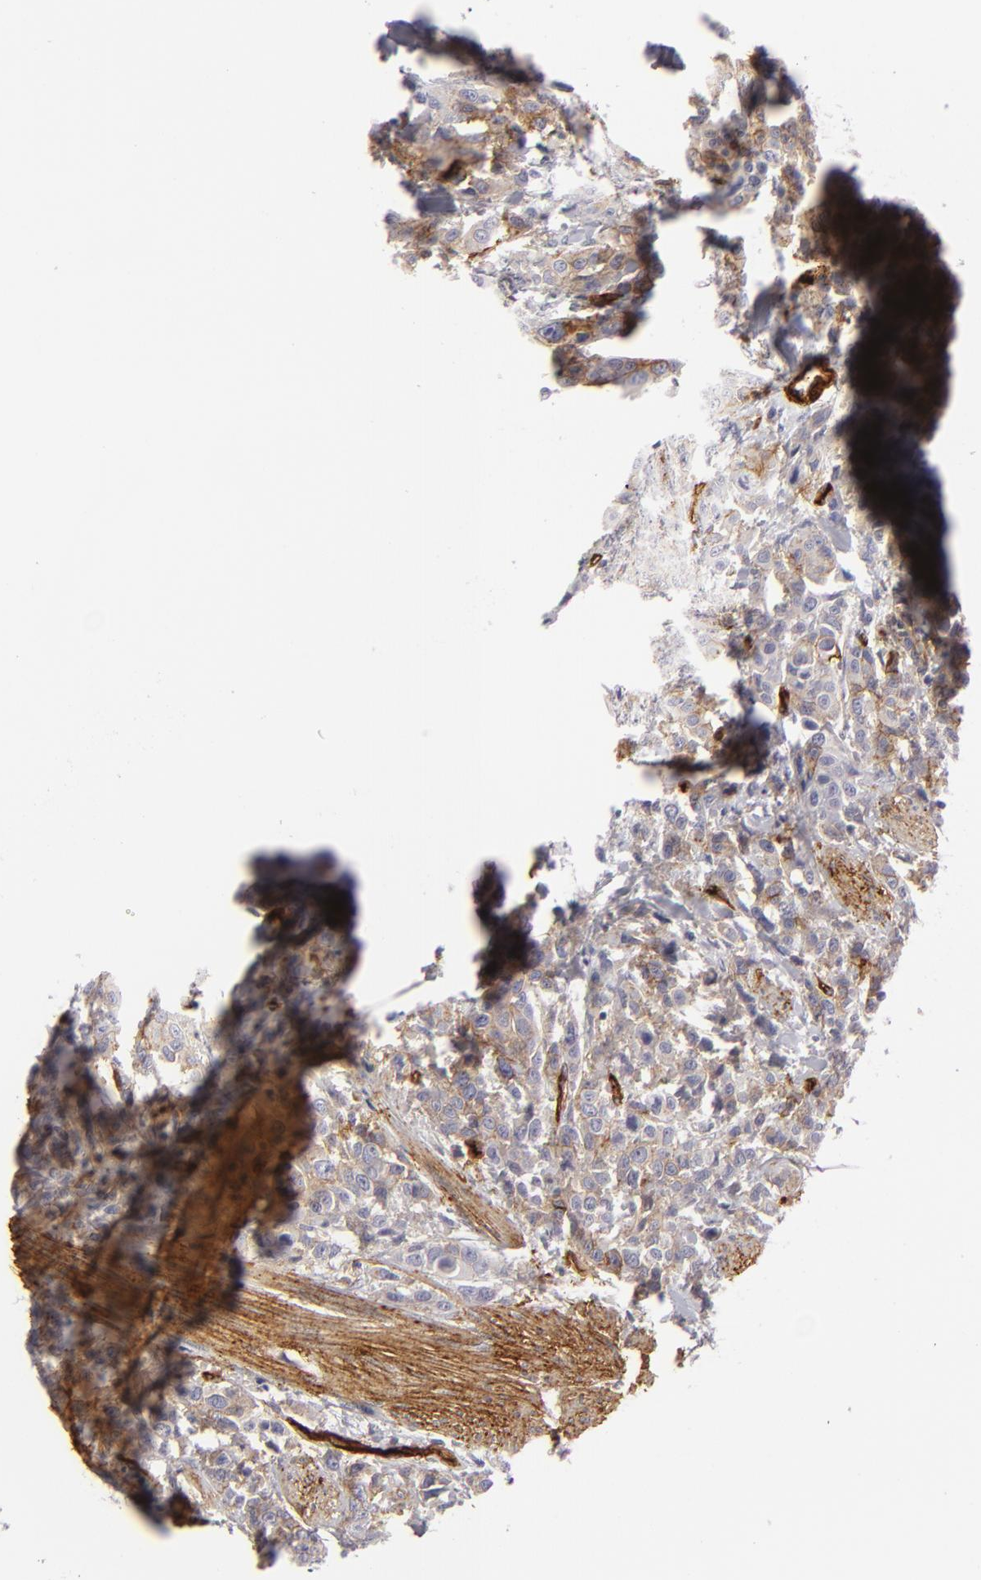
{"staining": {"intensity": "weak", "quantity": "25%-75%", "location": "cytoplasmic/membranous"}, "tissue": "urothelial cancer", "cell_type": "Tumor cells", "image_type": "cancer", "snomed": [{"axis": "morphology", "description": "Urothelial carcinoma, High grade"}, {"axis": "topography", "description": "Urinary bladder"}], "caption": "Urothelial carcinoma (high-grade) was stained to show a protein in brown. There is low levels of weak cytoplasmic/membranous staining in approximately 25%-75% of tumor cells.", "gene": "MCAM", "patient": {"sex": "male", "age": 56}}